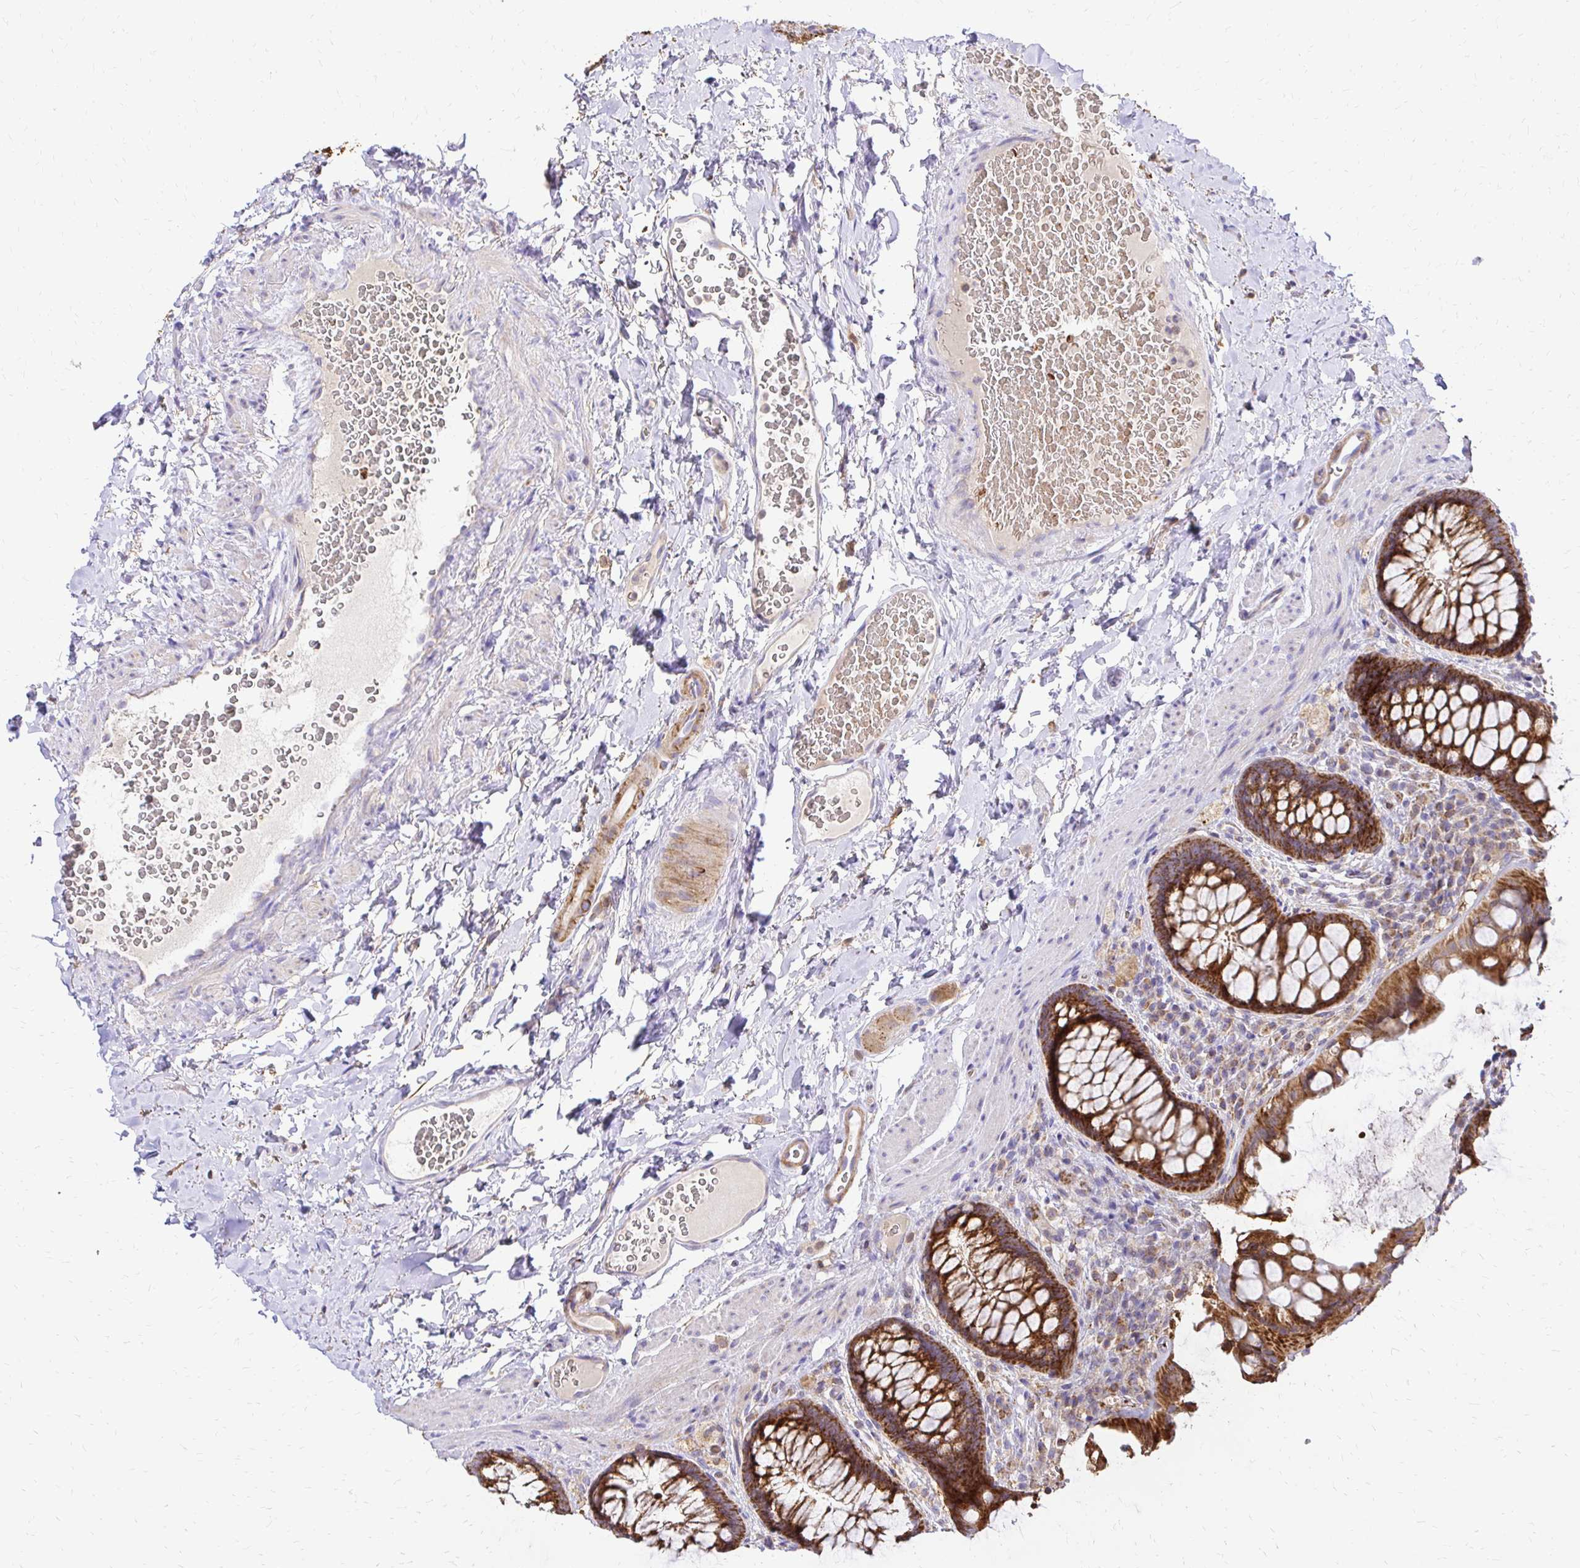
{"staining": {"intensity": "strong", "quantity": ">75%", "location": "cytoplasmic/membranous"}, "tissue": "rectum", "cell_type": "Glandular cells", "image_type": "normal", "snomed": [{"axis": "morphology", "description": "Normal tissue, NOS"}, {"axis": "topography", "description": "Rectum"}], "caption": "The histopathology image demonstrates immunohistochemical staining of unremarkable rectum. There is strong cytoplasmic/membranous staining is seen in approximately >75% of glandular cells. (IHC, brightfield microscopy, high magnification).", "gene": "MRPL13", "patient": {"sex": "female", "age": 69}}